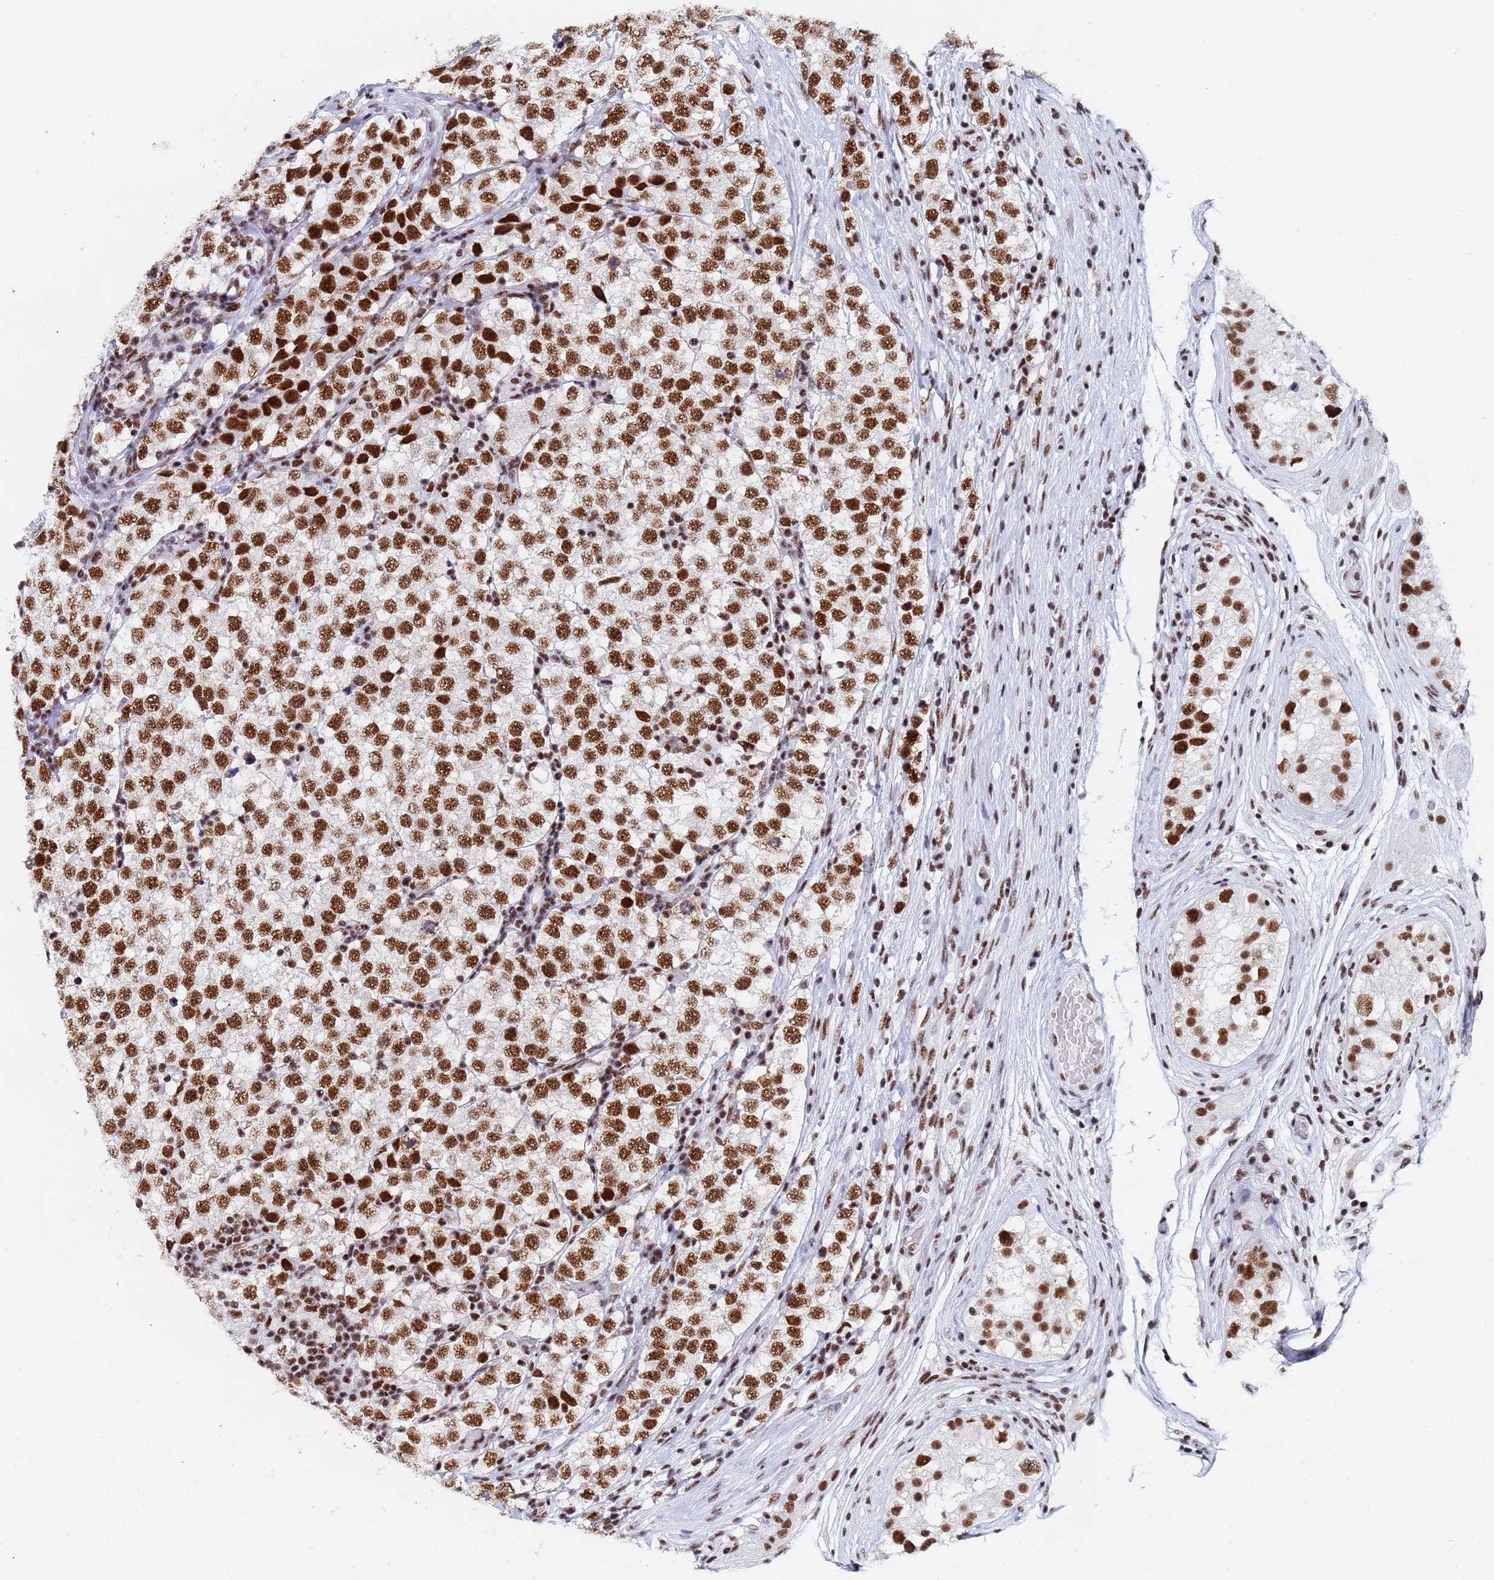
{"staining": {"intensity": "strong", "quantity": ">75%", "location": "nuclear"}, "tissue": "testis cancer", "cell_type": "Tumor cells", "image_type": "cancer", "snomed": [{"axis": "morphology", "description": "Seminoma, NOS"}, {"axis": "topography", "description": "Testis"}], "caption": "A brown stain highlights strong nuclear positivity of a protein in human testis cancer (seminoma) tumor cells.", "gene": "SNRPA1", "patient": {"sex": "male", "age": 34}}